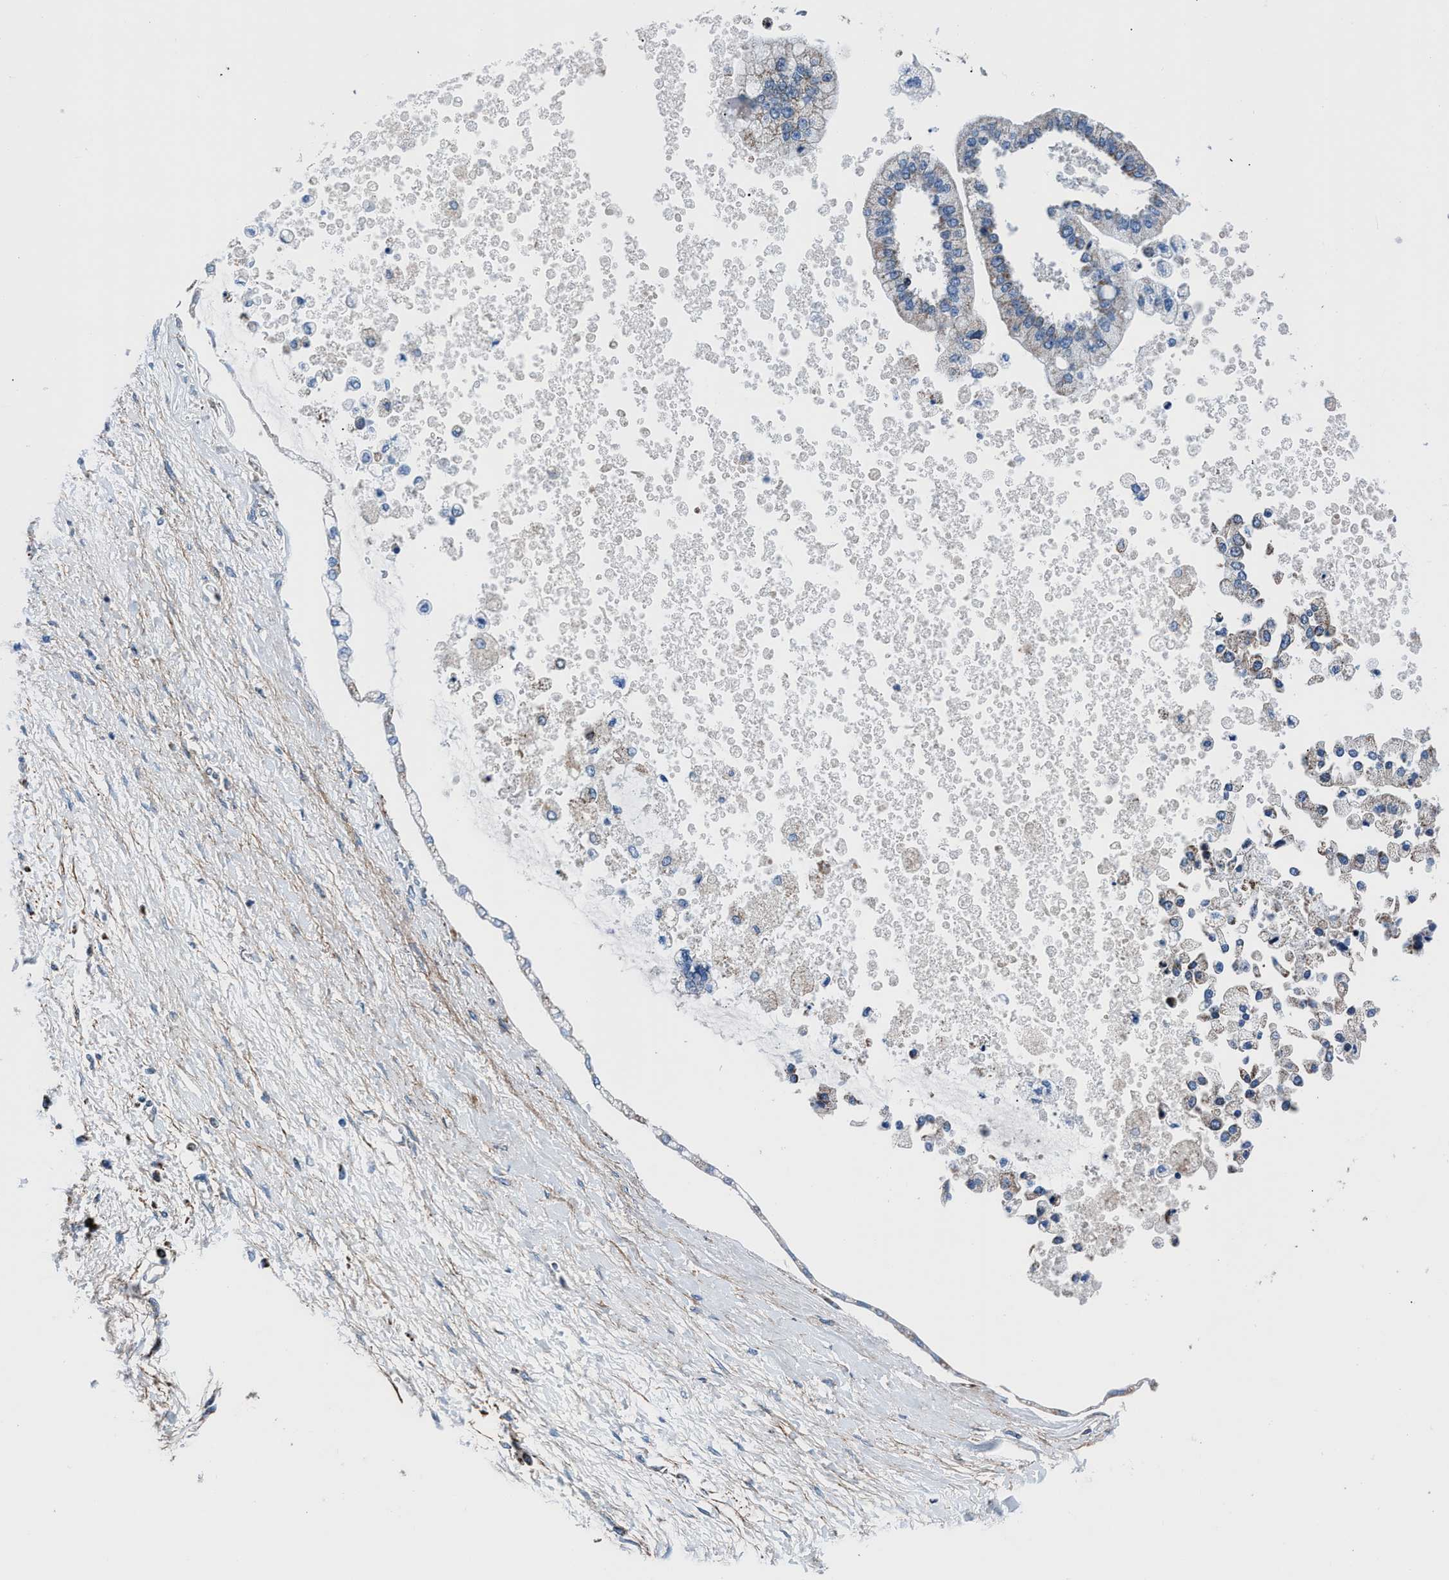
{"staining": {"intensity": "moderate", "quantity": "<25%", "location": "cytoplasmic/membranous"}, "tissue": "liver cancer", "cell_type": "Tumor cells", "image_type": "cancer", "snomed": [{"axis": "morphology", "description": "Cholangiocarcinoma"}, {"axis": "topography", "description": "Liver"}], "caption": "Protein expression analysis of human liver cholangiocarcinoma reveals moderate cytoplasmic/membranous staining in about <25% of tumor cells. The staining was performed using DAB, with brown indicating positive protein expression. Nuclei are stained blue with hematoxylin.", "gene": "LMO2", "patient": {"sex": "male", "age": 50}}